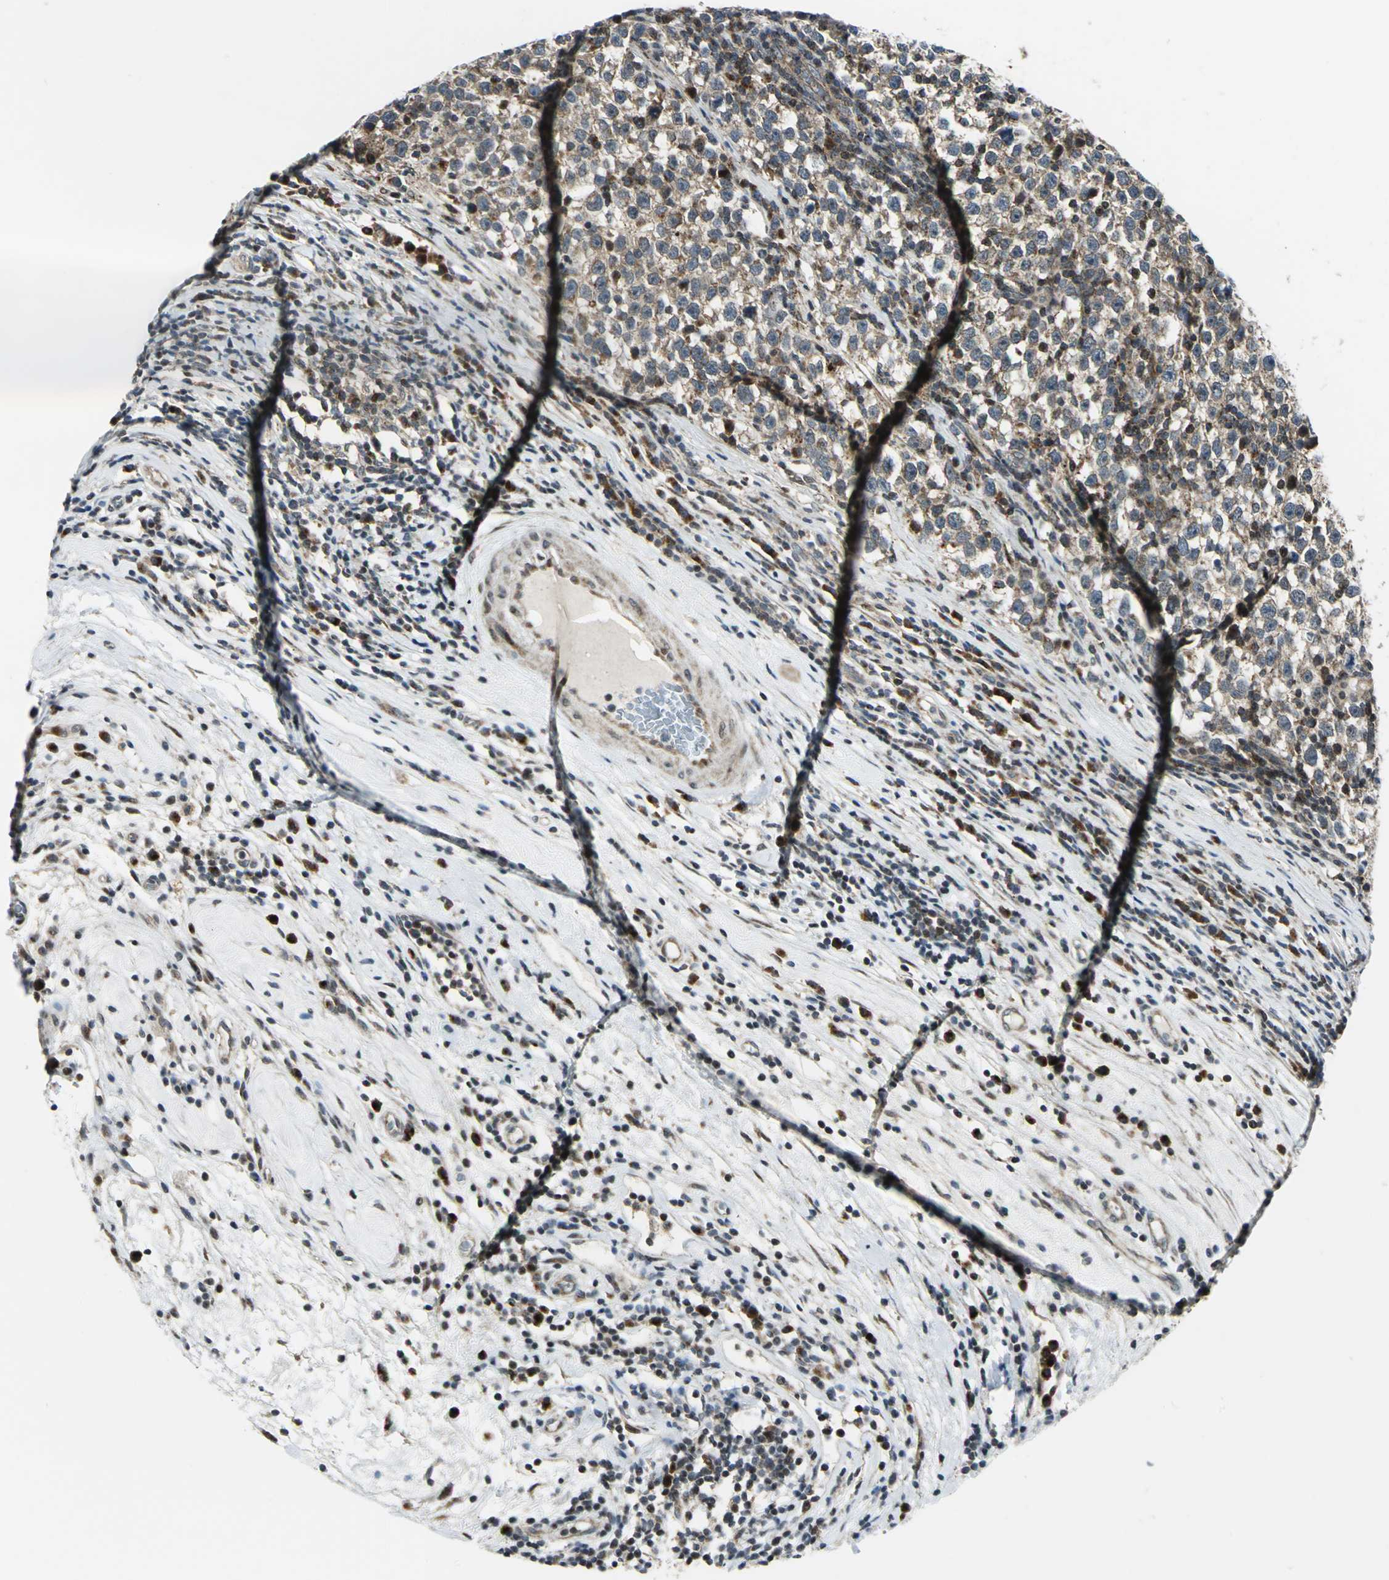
{"staining": {"intensity": "moderate", "quantity": ">75%", "location": "cytoplasmic/membranous"}, "tissue": "testis cancer", "cell_type": "Tumor cells", "image_type": "cancer", "snomed": [{"axis": "morphology", "description": "Seminoma, NOS"}, {"axis": "topography", "description": "Testis"}], "caption": "An IHC image of neoplastic tissue is shown. Protein staining in brown labels moderate cytoplasmic/membranous positivity in testis cancer (seminoma) within tumor cells.", "gene": "ATP6V1A", "patient": {"sex": "male", "age": 43}}